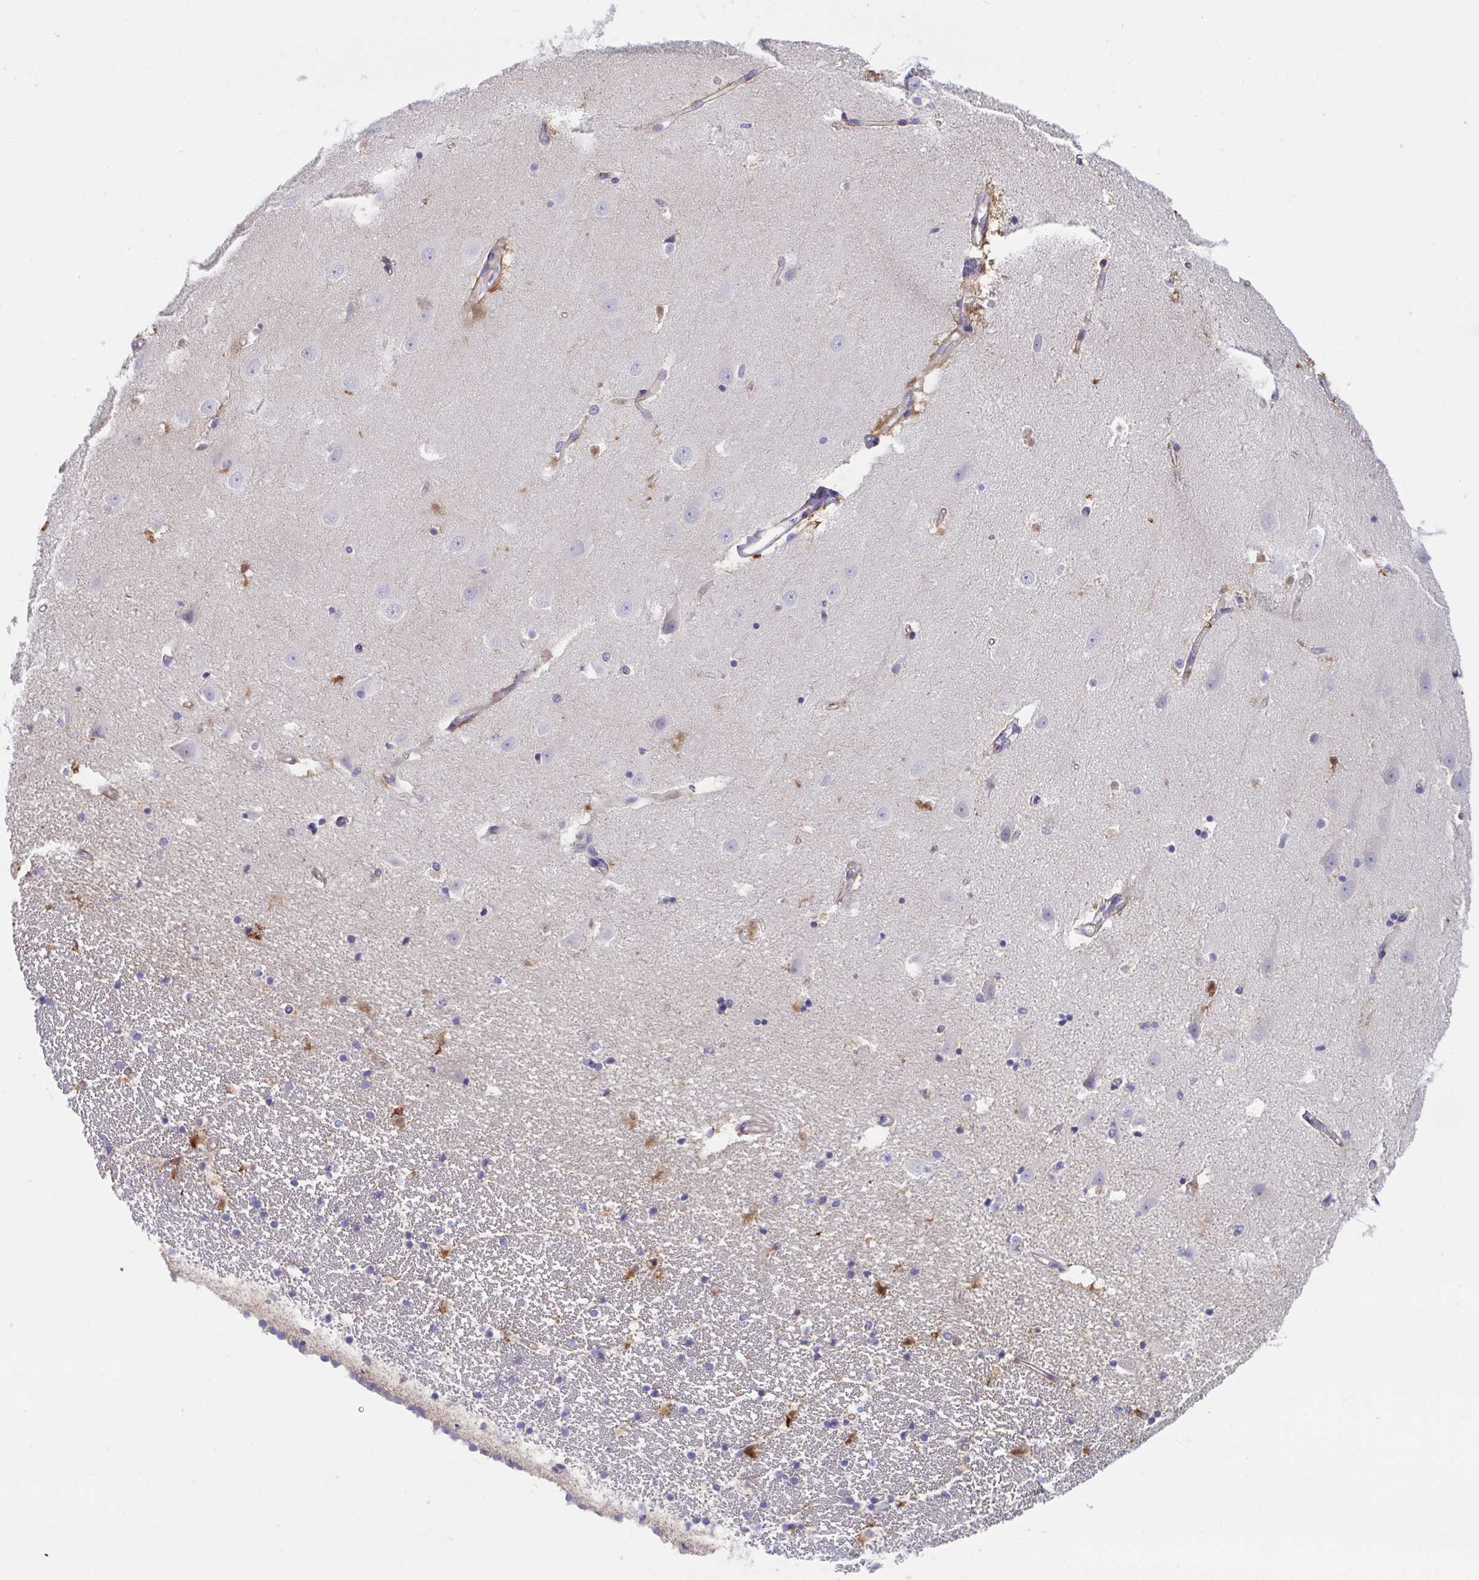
{"staining": {"intensity": "negative", "quantity": "none", "location": "none"}, "tissue": "hippocampus", "cell_type": "Glial cells", "image_type": "normal", "snomed": [{"axis": "morphology", "description": "Normal tissue, NOS"}, {"axis": "topography", "description": "Hippocampus"}], "caption": "Benign hippocampus was stained to show a protein in brown. There is no significant positivity in glial cells. (DAB (3,3'-diaminobenzidine) IHC, high magnification).", "gene": "P2RX3", "patient": {"sex": "male", "age": 63}}